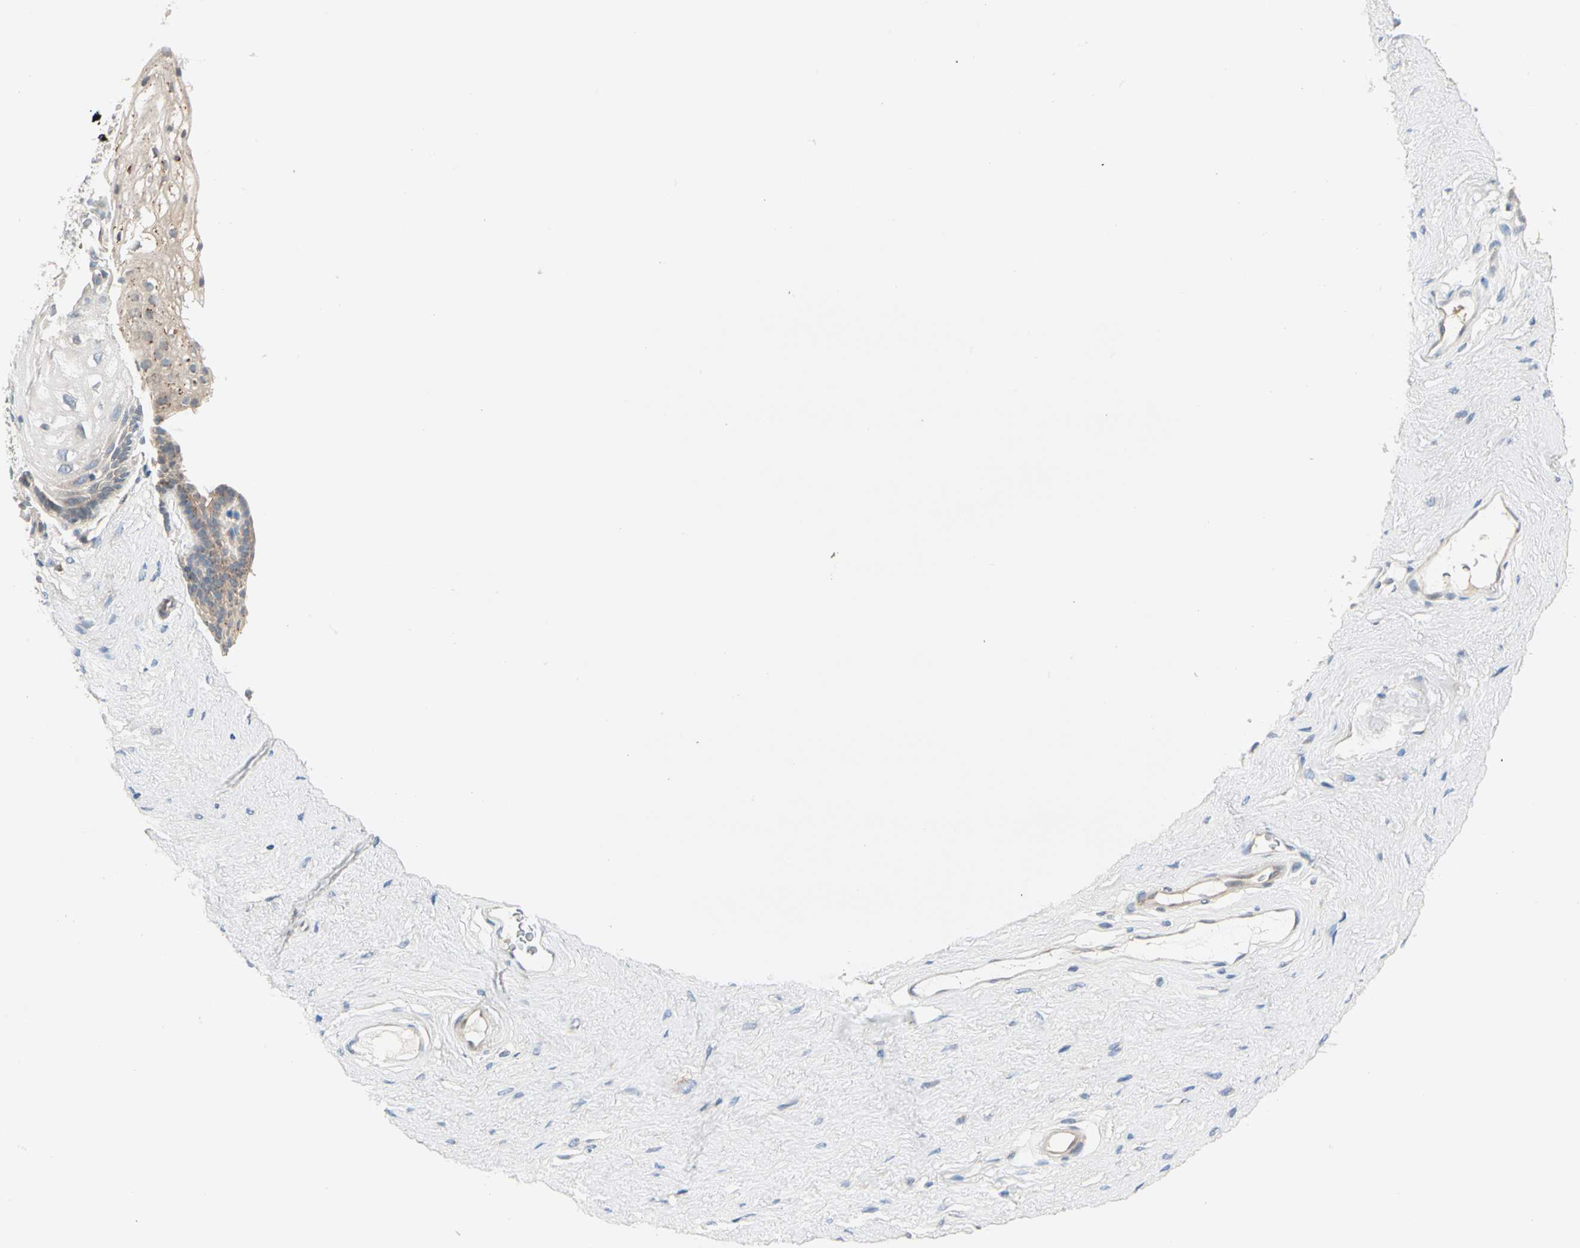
{"staining": {"intensity": "weak", "quantity": "<25%", "location": "cytoplasmic/membranous"}, "tissue": "vagina", "cell_type": "Squamous epithelial cells", "image_type": "normal", "snomed": [{"axis": "morphology", "description": "Normal tissue, NOS"}, {"axis": "topography", "description": "Vagina"}], "caption": "Immunohistochemical staining of unremarkable vagina shows no significant expression in squamous epithelial cells.", "gene": "ROCK2", "patient": {"sex": "female", "age": 61}}